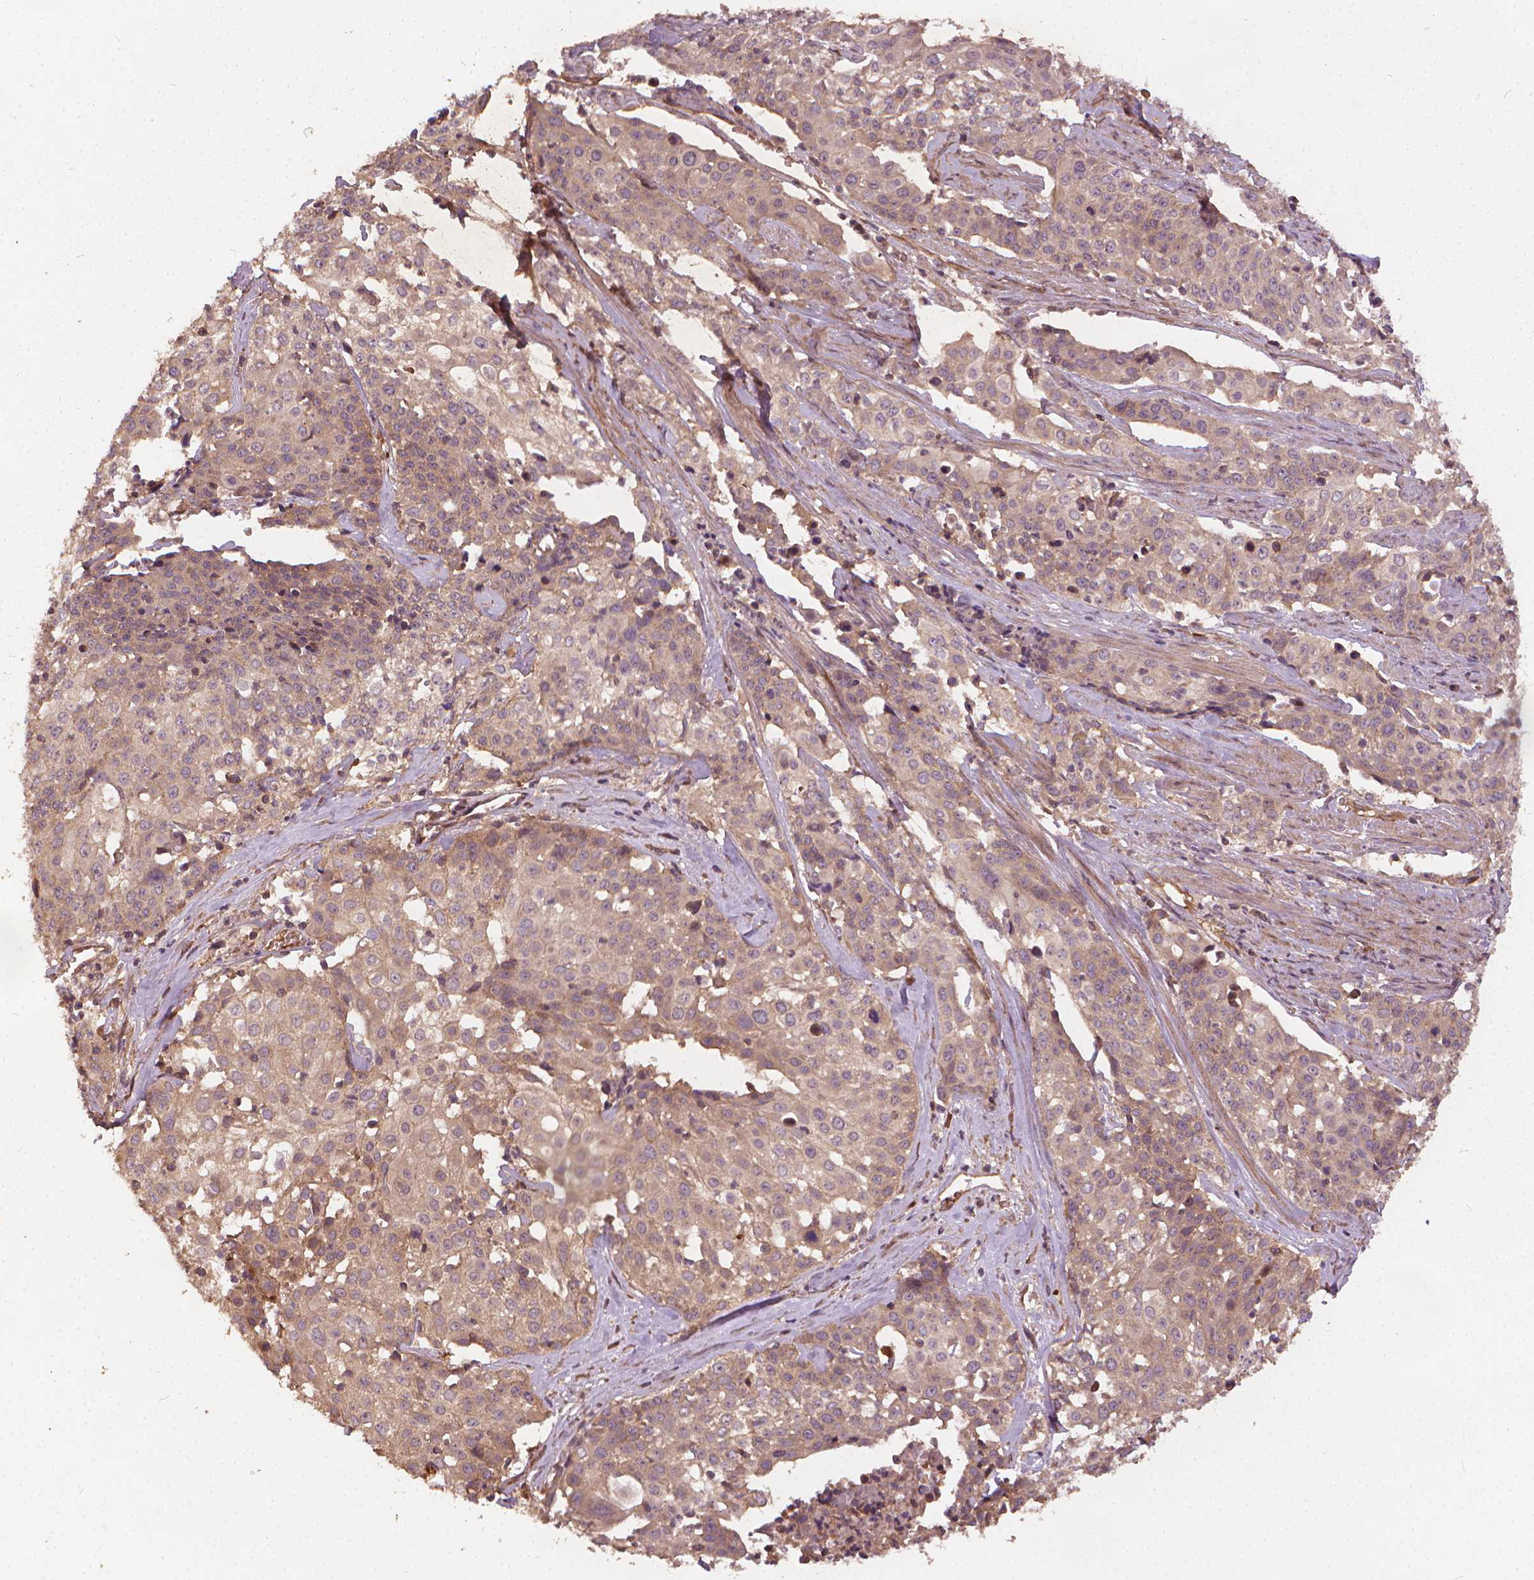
{"staining": {"intensity": "weak", "quantity": ">75%", "location": "cytoplasmic/membranous"}, "tissue": "cervical cancer", "cell_type": "Tumor cells", "image_type": "cancer", "snomed": [{"axis": "morphology", "description": "Squamous cell carcinoma, NOS"}, {"axis": "topography", "description": "Cervix"}], "caption": "Immunohistochemistry histopathology image of neoplastic tissue: cervical squamous cell carcinoma stained using IHC shows low levels of weak protein expression localized specifically in the cytoplasmic/membranous of tumor cells, appearing as a cytoplasmic/membranous brown color.", "gene": "UBXN2A", "patient": {"sex": "female", "age": 39}}